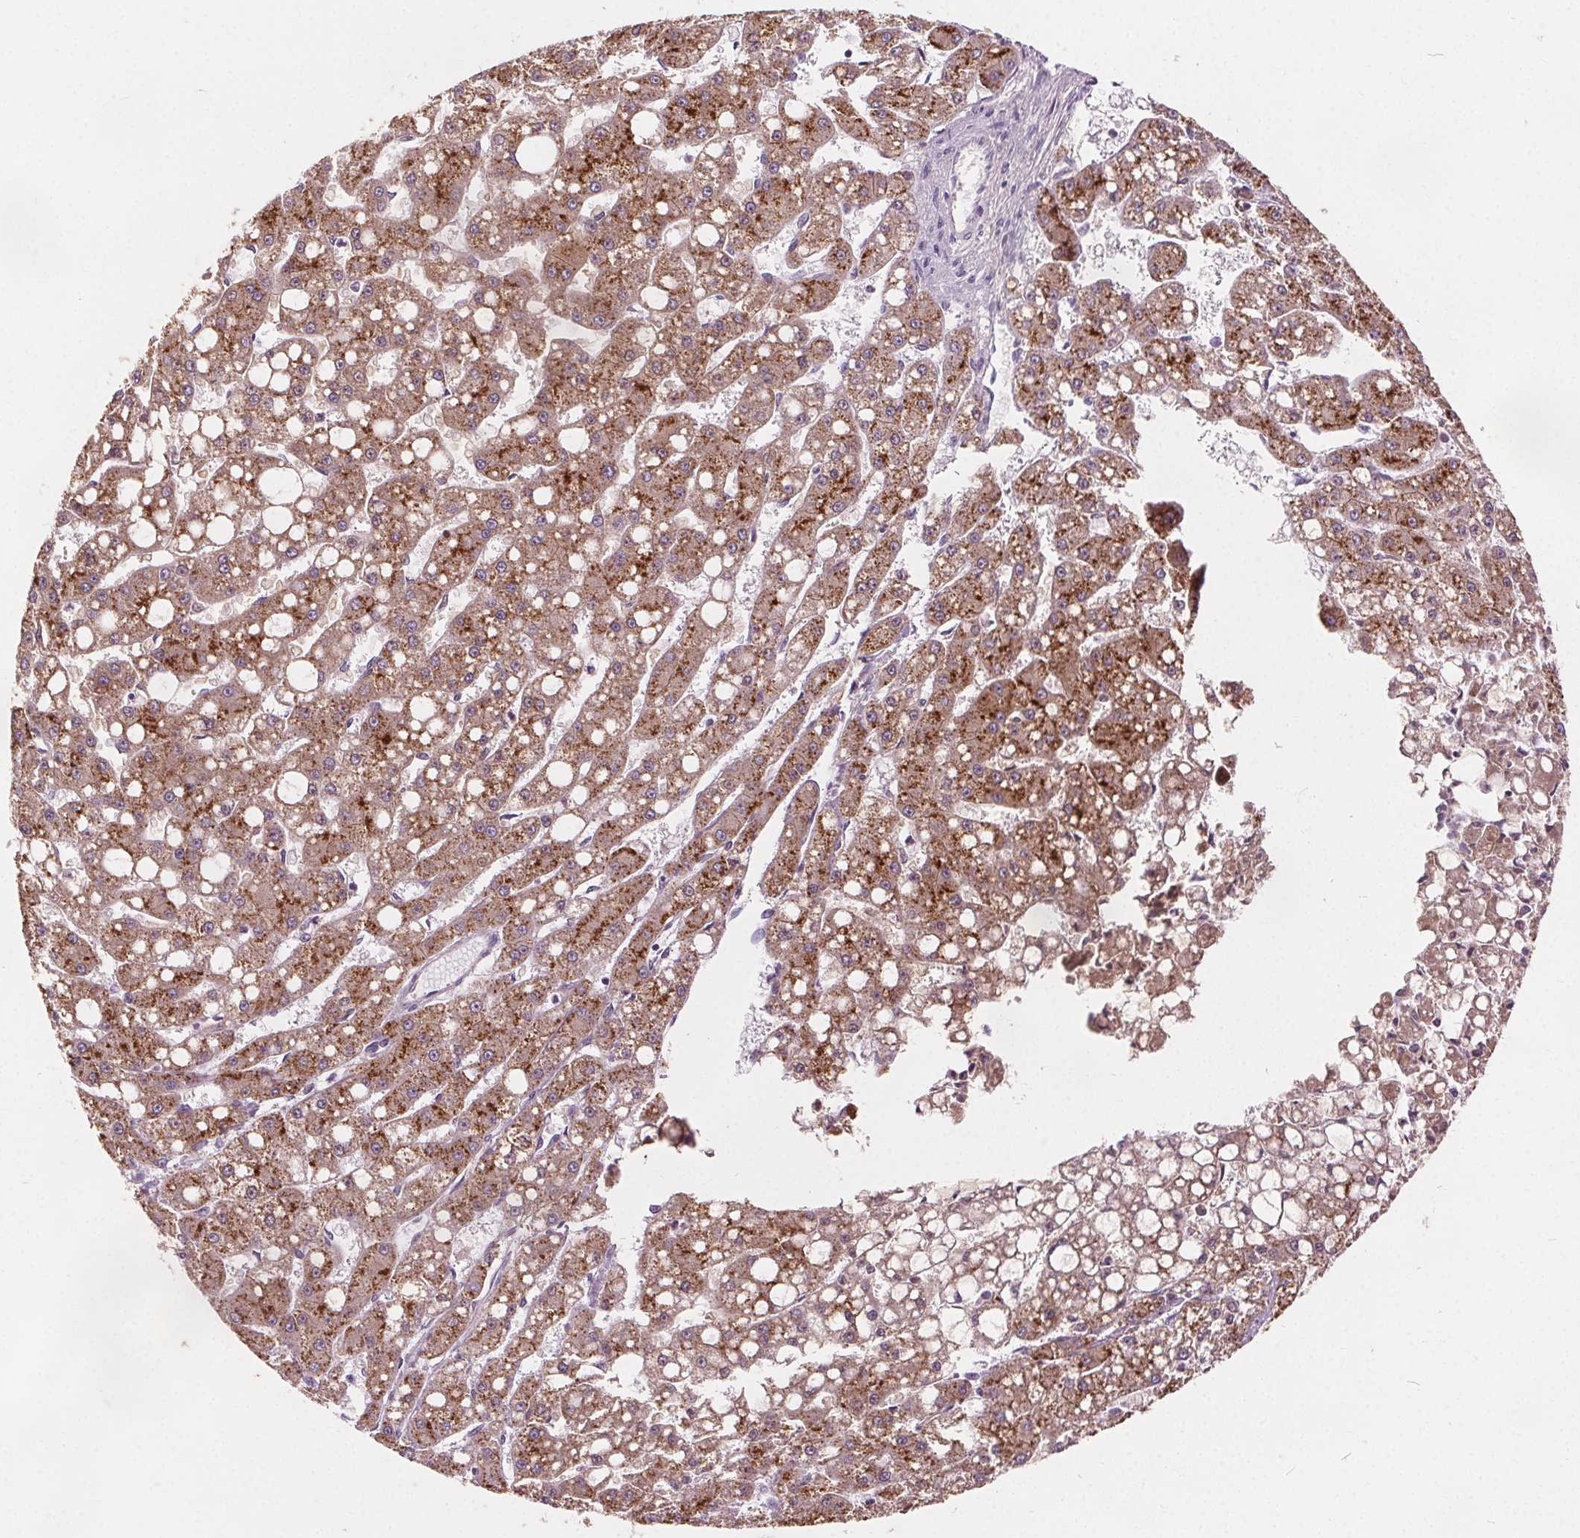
{"staining": {"intensity": "moderate", "quantity": ">75%", "location": "cytoplasmic/membranous"}, "tissue": "liver cancer", "cell_type": "Tumor cells", "image_type": "cancer", "snomed": [{"axis": "morphology", "description": "Carcinoma, Hepatocellular, NOS"}, {"axis": "topography", "description": "Liver"}], "caption": "Immunohistochemistry (IHC) staining of hepatocellular carcinoma (liver), which shows medium levels of moderate cytoplasmic/membranous positivity in about >75% of tumor cells indicating moderate cytoplasmic/membranous protein staining. The staining was performed using DAB (3,3'-diaminobenzidine) (brown) for protein detection and nuclei were counterstained in hematoxylin (blue).", "gene": "ACOX2", "patient": {"sex": "male", "age": 67}}